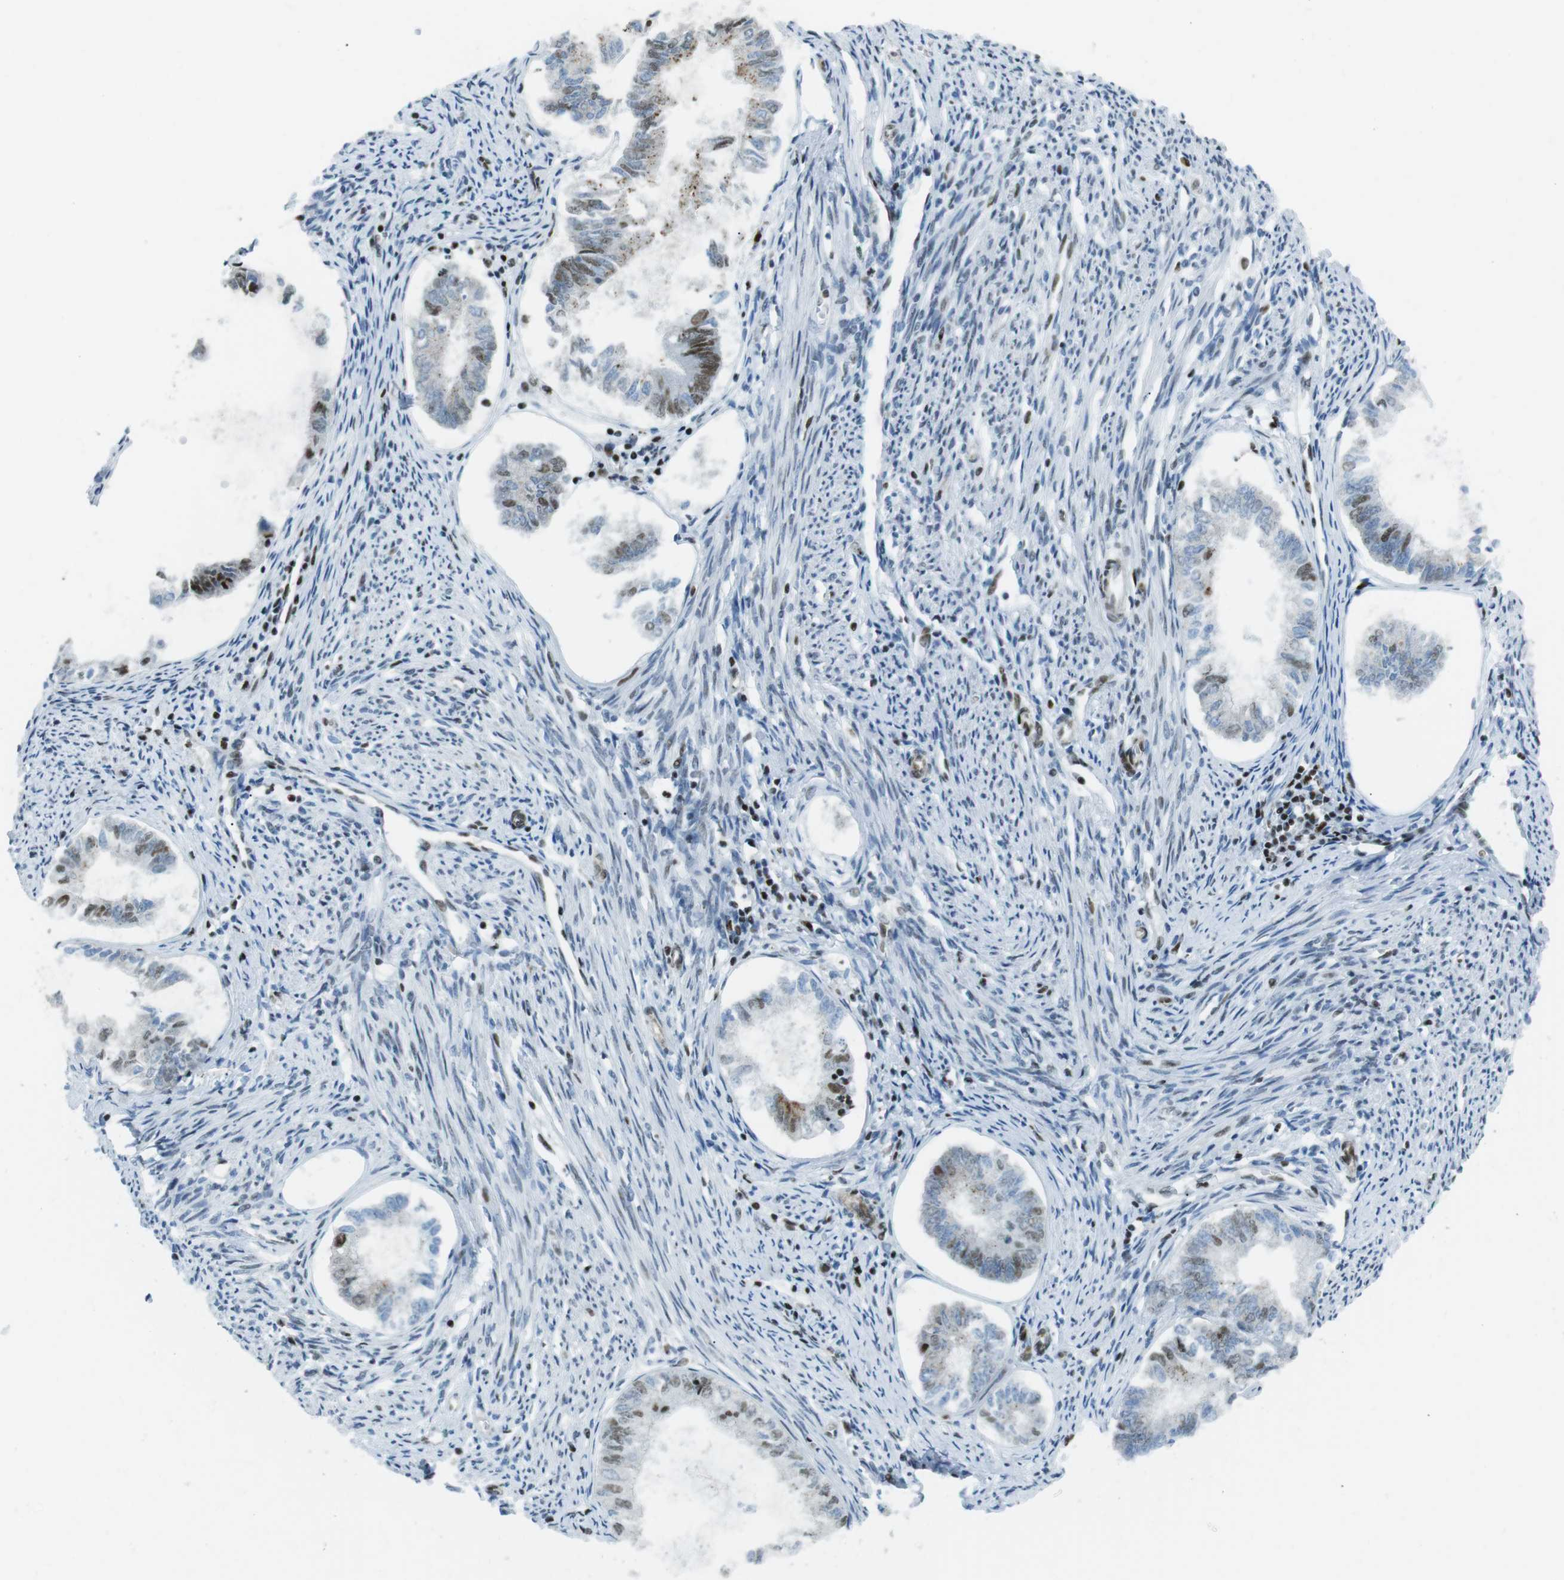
{"staining": {"intensity": "moderate", "quantity": "25%-75%", "location": "nuclear"}, "tissue": "endometrial cancer", "cell_type": "Tumor cells", "image_type": "cancer", "snomed": [{"axis": "morphology", "description": "Adenocarcinoma, NOS"}, {"axis": "topography", "description": "Endometrium"}], "caption": "Endometrial cancer stained with IHC shows moderate nuclear positivity in about 25%-75% of tumor cells.", "gene": "ARID1A", "patient": {"sex": "female", "age": 86}}